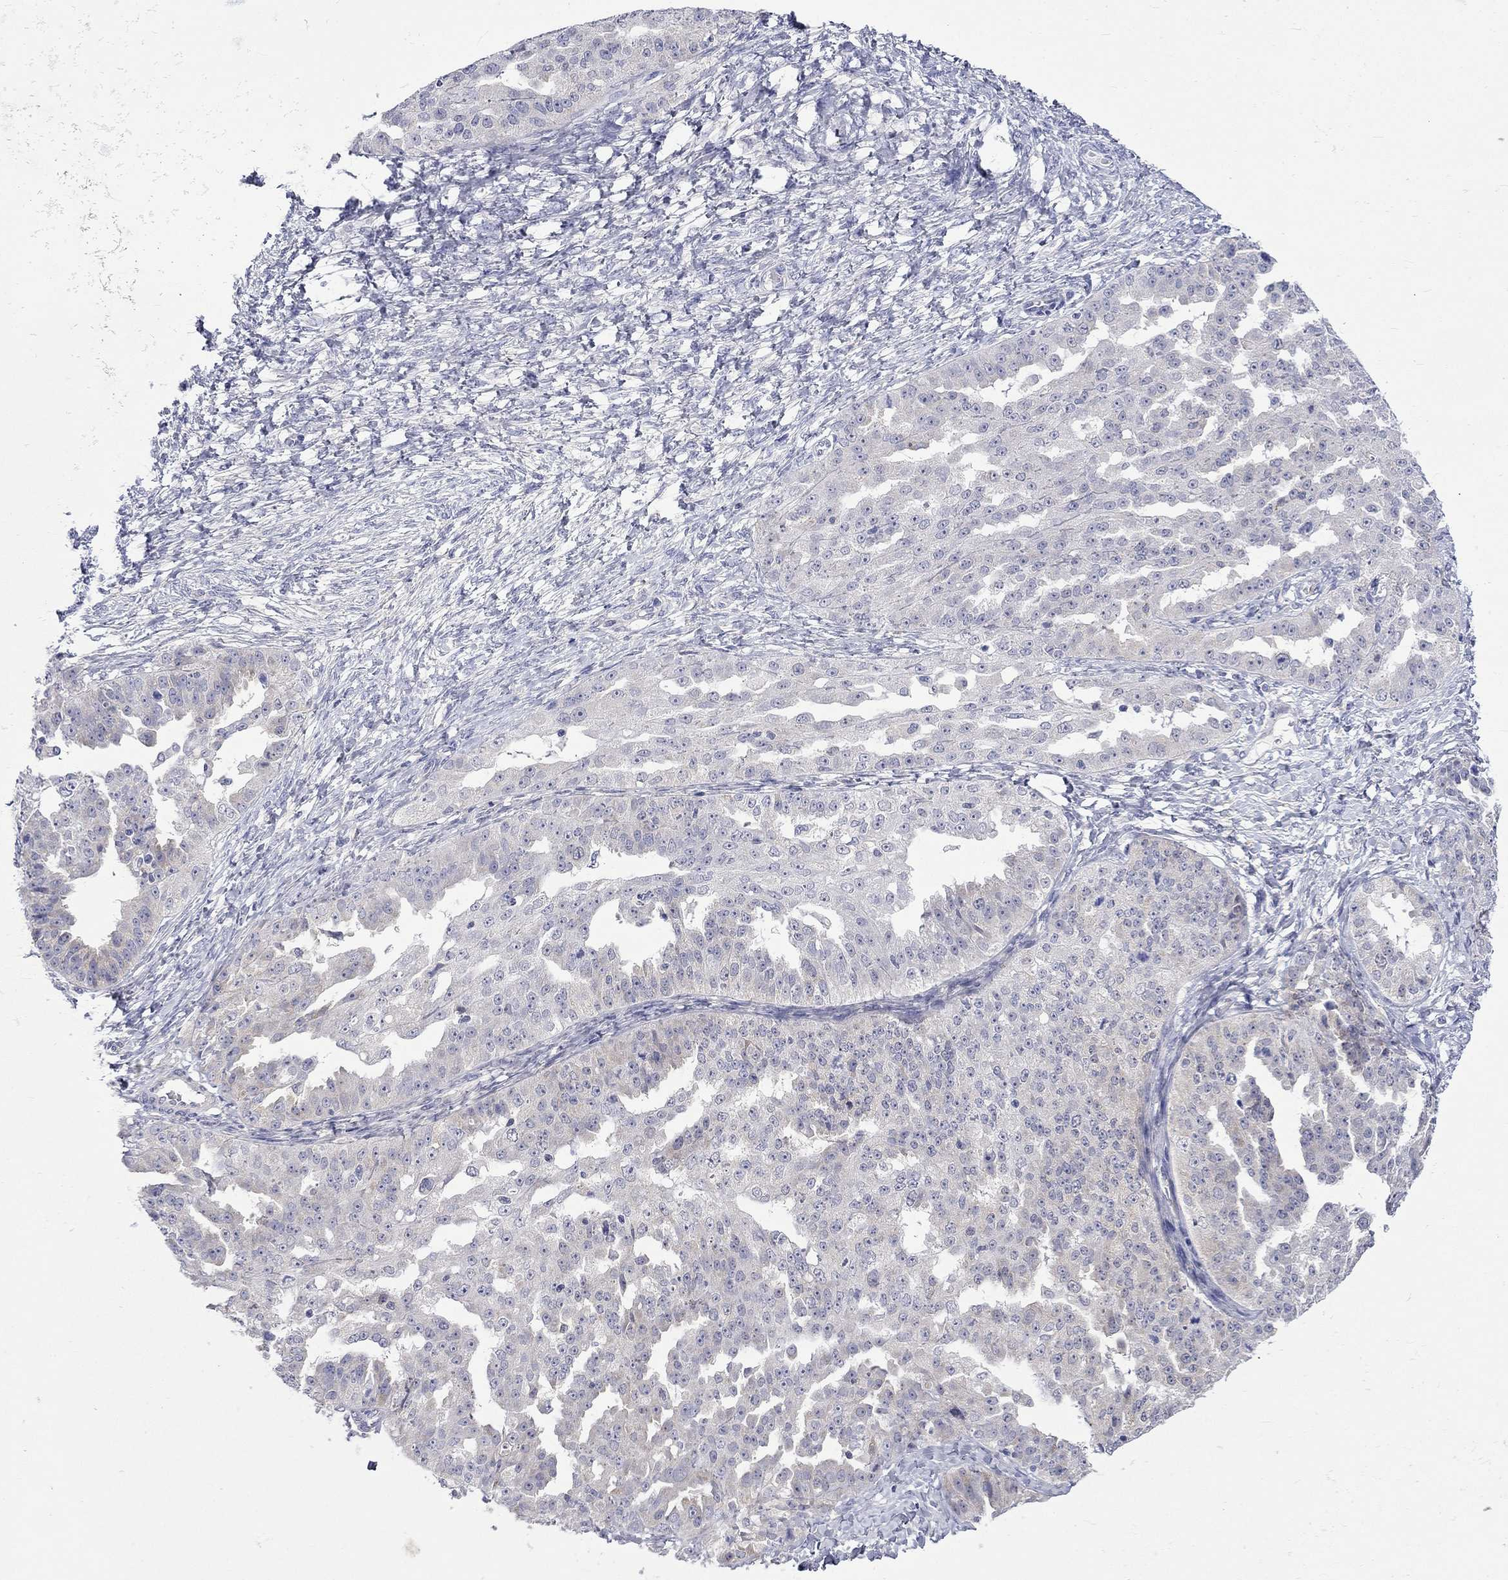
{"staining": {"intensity": "negative", "quantity": "none", "location": "none"}, "tissue": "ovarian cancer", "cell_type": "Tumor cells", "image_type": "cancer", "snomed": [{"axis": "morphology", "description": "Cystadenocarcinoma, serous, NOS"}, {"axis": "topography", "description": "Ovary"}], "caption": "Serous cystadenocarcinoma (ovarian) stained for a protein using IHC reveals no positivity tumor cells.", "gene": "CERS1", "patient": {"sex": "female", "age": 58}}